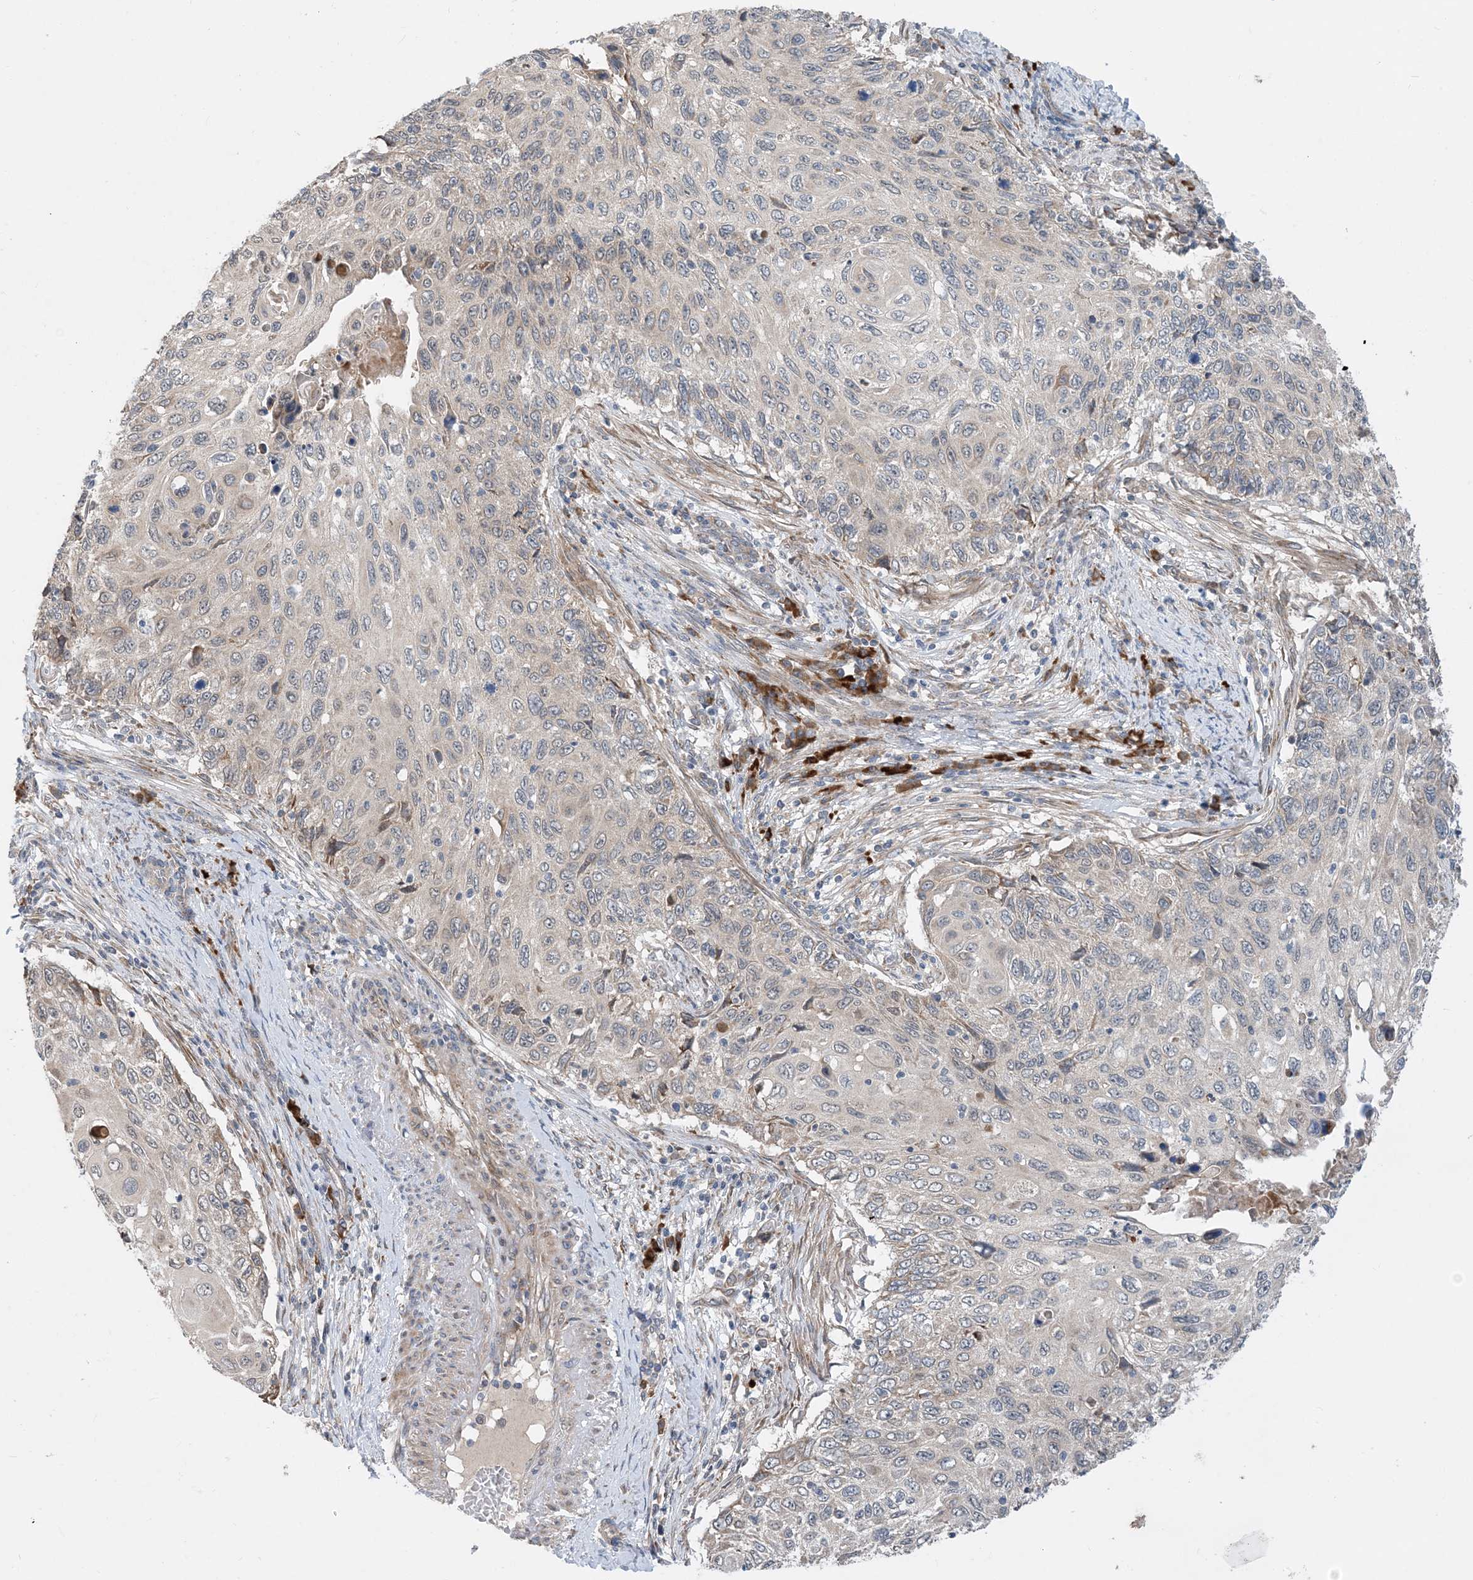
{"staining": {"intensity": "negative", "quantity": "none", "location": "none"}, "tissue": "cervical cancer", "cell_type": "Tumor cells", "image_type": "cancer", "snomed": [{"axis": "morphology", "description": "Squamous cell carcinoma, NOS"}, {"axis": "topography", "description": "Cervix"}], "caption": "Tumor cells are negative for protein expression in human cervical cancer. (Immunohistochemistry, brightfield microscopy, high magnification).", "gene": "PHOSPHO2", "patient": {"sex": "female", "age": 70}}